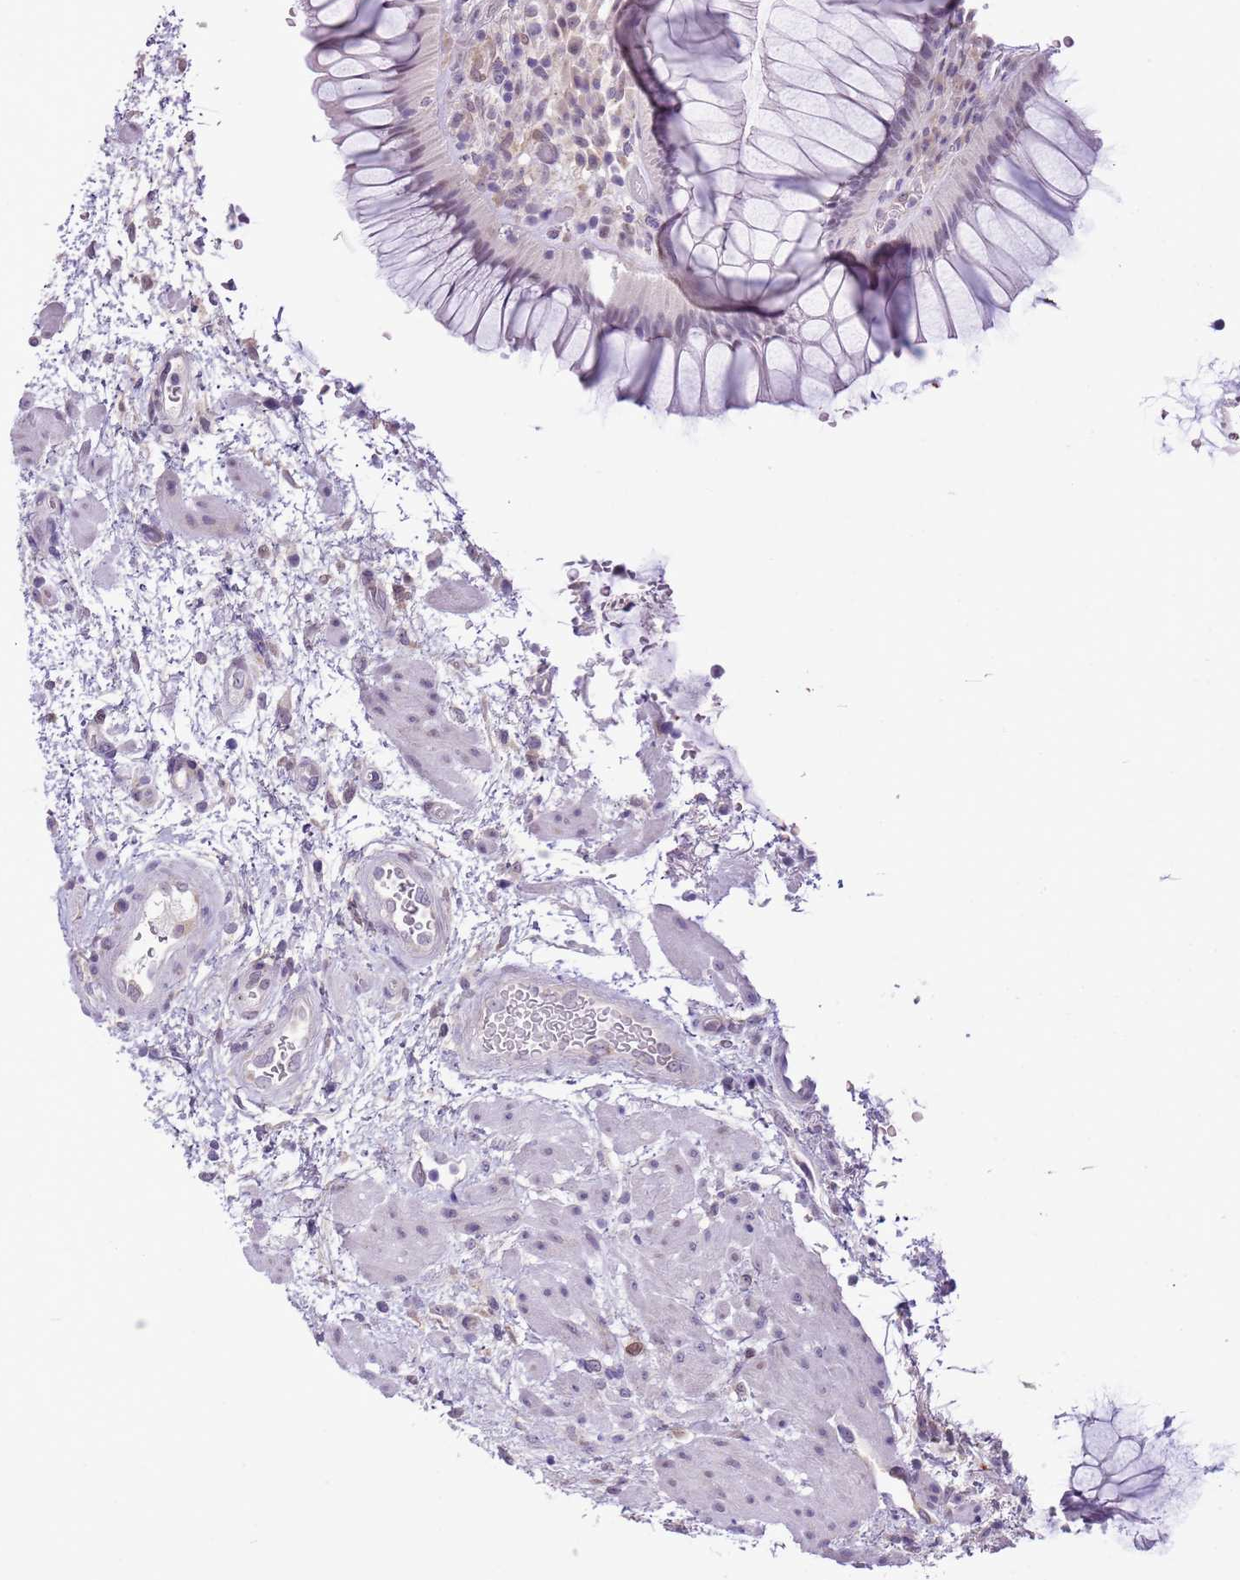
{"staining": {"intensity": "weak", "quantity": "<25%", "location": "nuclear"}, "tissue": "rectum", "cell_type": "Glandular cells", "image_type": "normal", "snomed": [{"axis": "morphology", "description": "Normal tissue, NOS"}, {"axis": "topography", "description": "Rectum"}], "caption": "This photomicrograph is of normal rectum stained with immunohistochemistry to label a protein in brown with the nuclei are counter-stained blue. There is no positivity in glandular cells.", "gene": "FAM120C", "patient": {"sex": "male", "age": 51}}